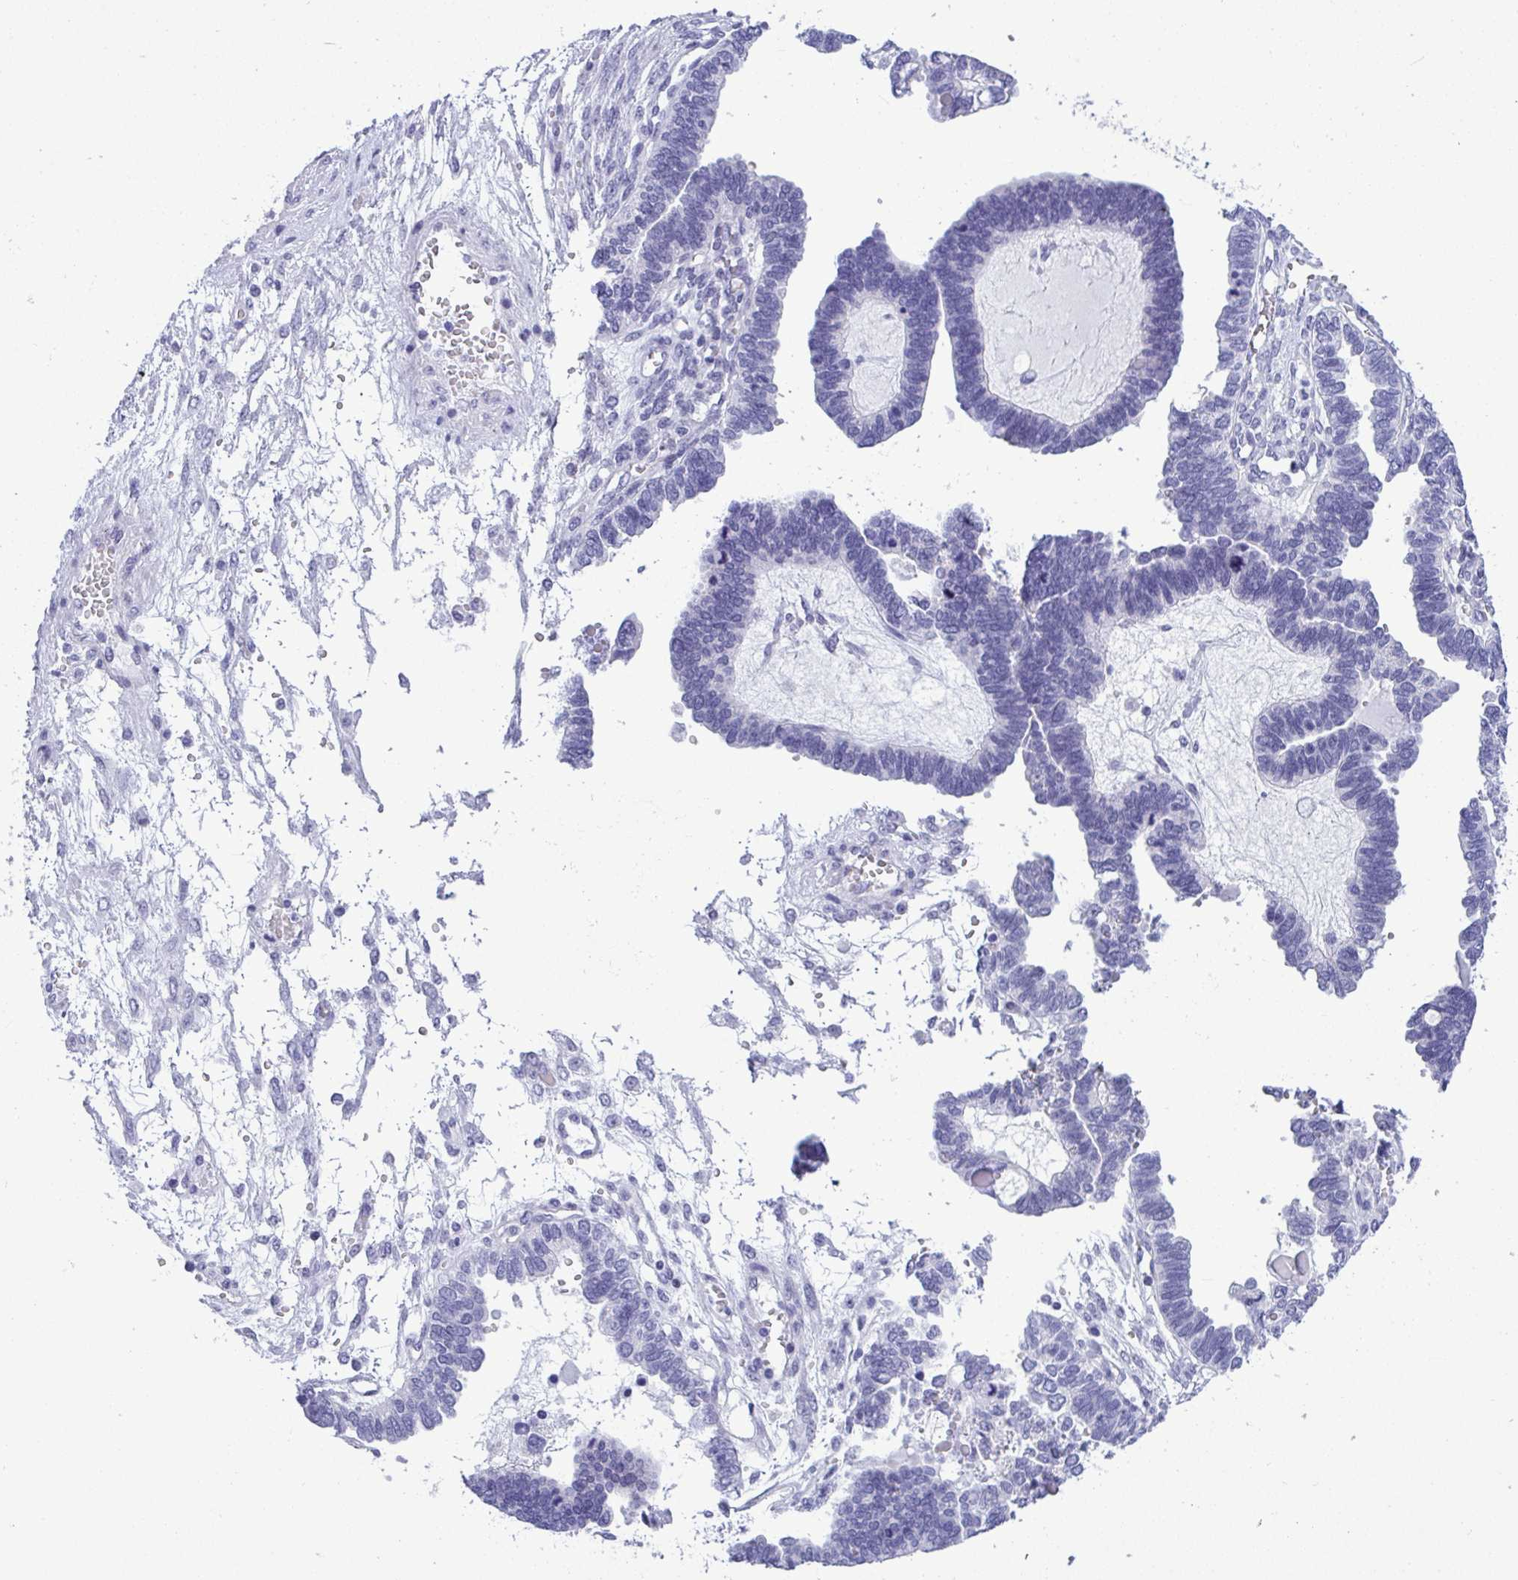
{"staining": {"intensity": "negative", "quantity": "none", "location": "none"}, "tissue": "ovarian cancer", "cell_type": "Tumor cells", "image_type": "cancer", "snomed": [{"axis": "morphology", "description": "Cystadenocarcinoma, serous, NOS"}, {"axis": "topography", "description": "Ovary"}], "caption": "DAB (3,3'-diaminobenzidine) immunohistochemical staining of human serous cystadenocarcinoma (ovarian) demonstrates no significant positivity in tumor cells.", "gene": "YBX2", "patient": {"sex": "female", "age": 51}}